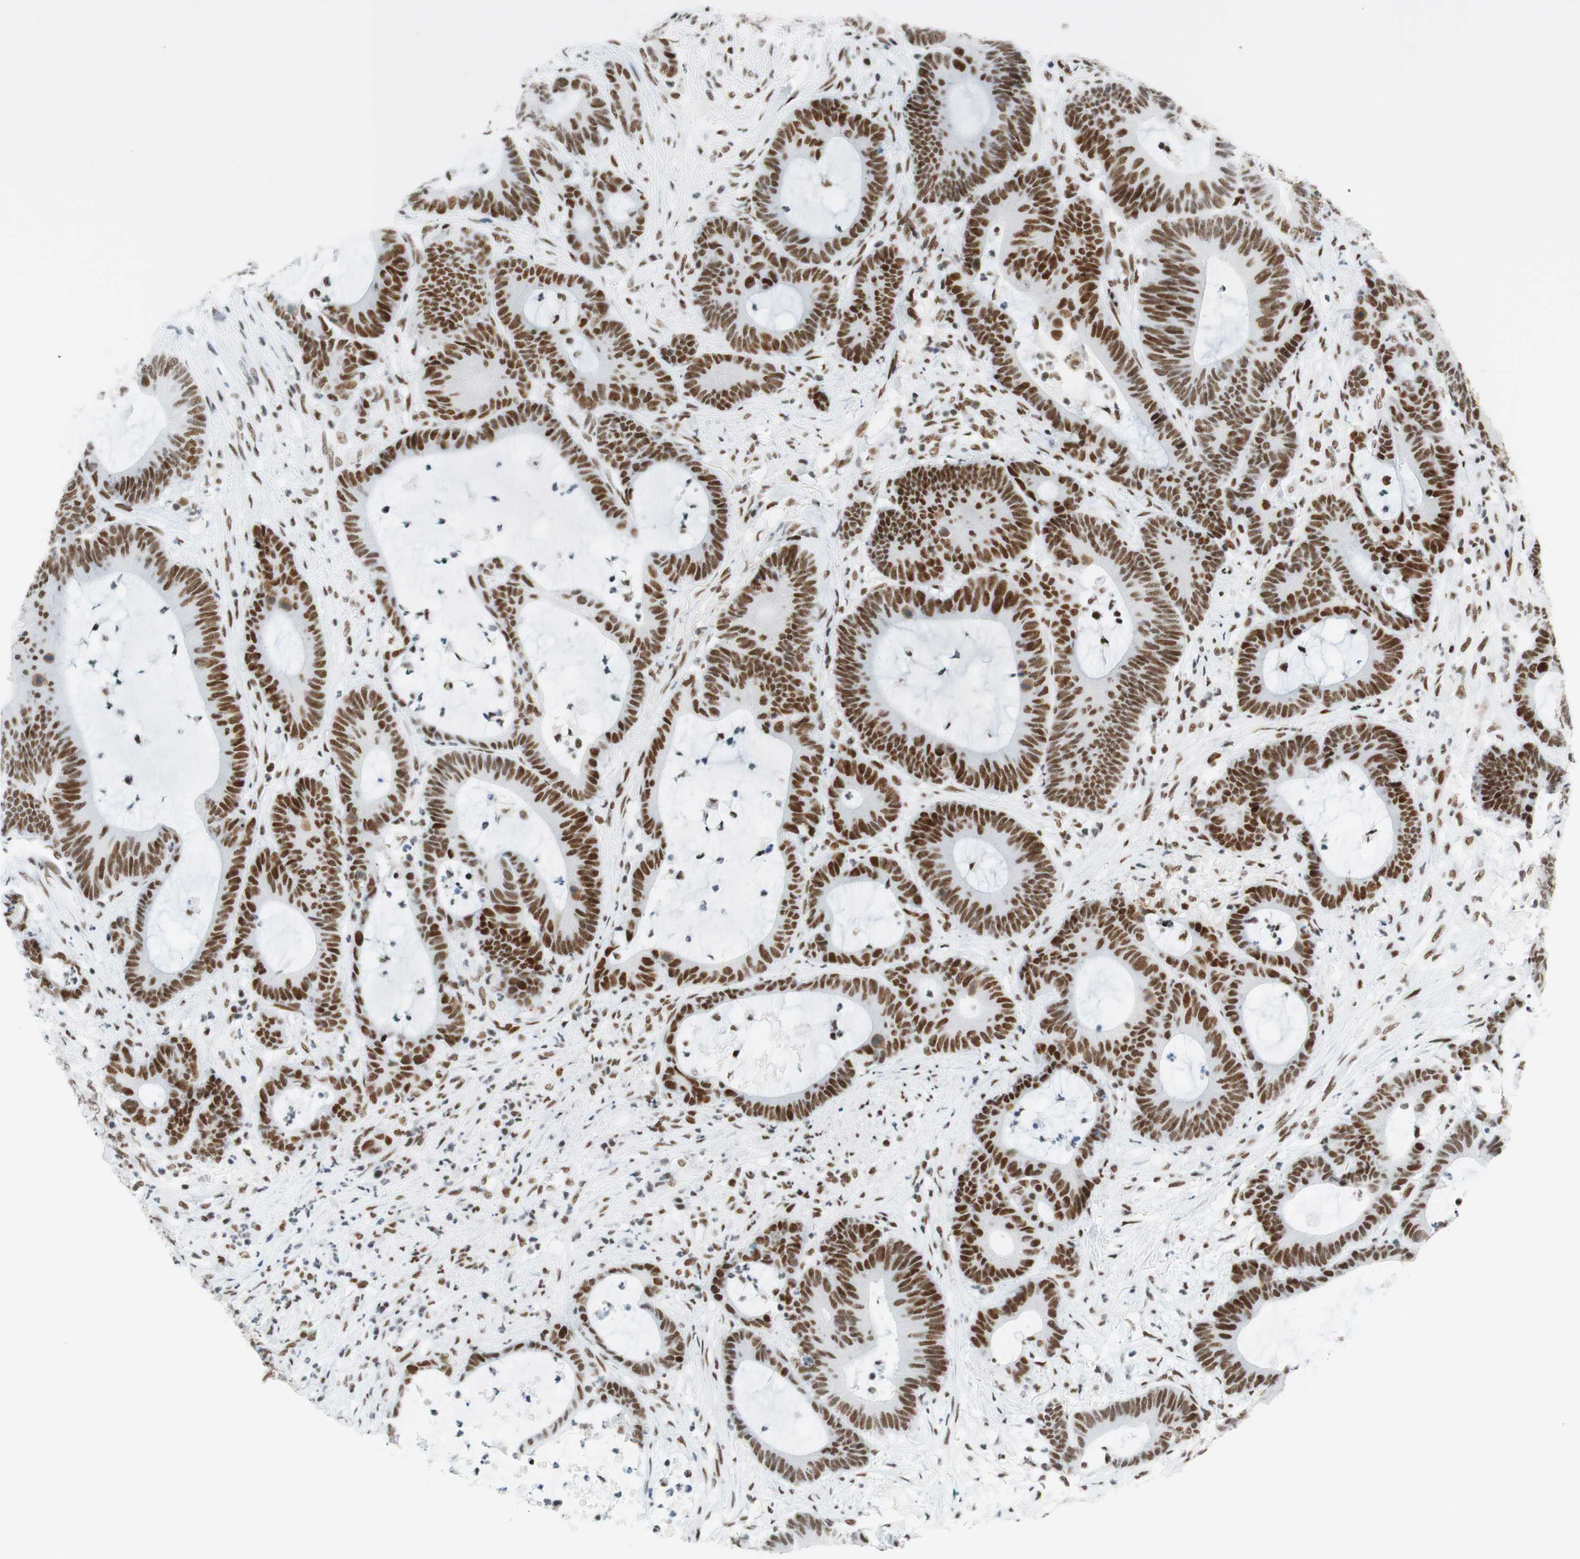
{"staining": {"intensity": "strong", "quantity": ">75%", "location": "nuclear"}, "tissue": "colorectal cancer", "cell_type": "Tumor cells", "image_type": "cancer", "snomed": [{"axis": "morphology", "description": "Adenocarcinoma, NOS"}, {"axis": "topography", "description": "Colon"}], "caption": "Protein staining displays strong nuclear positivity in about >75% of tumor cells in colorectal cancer.", "gene": "RNF20", "patient": {"sex": "female", "age": 84}}